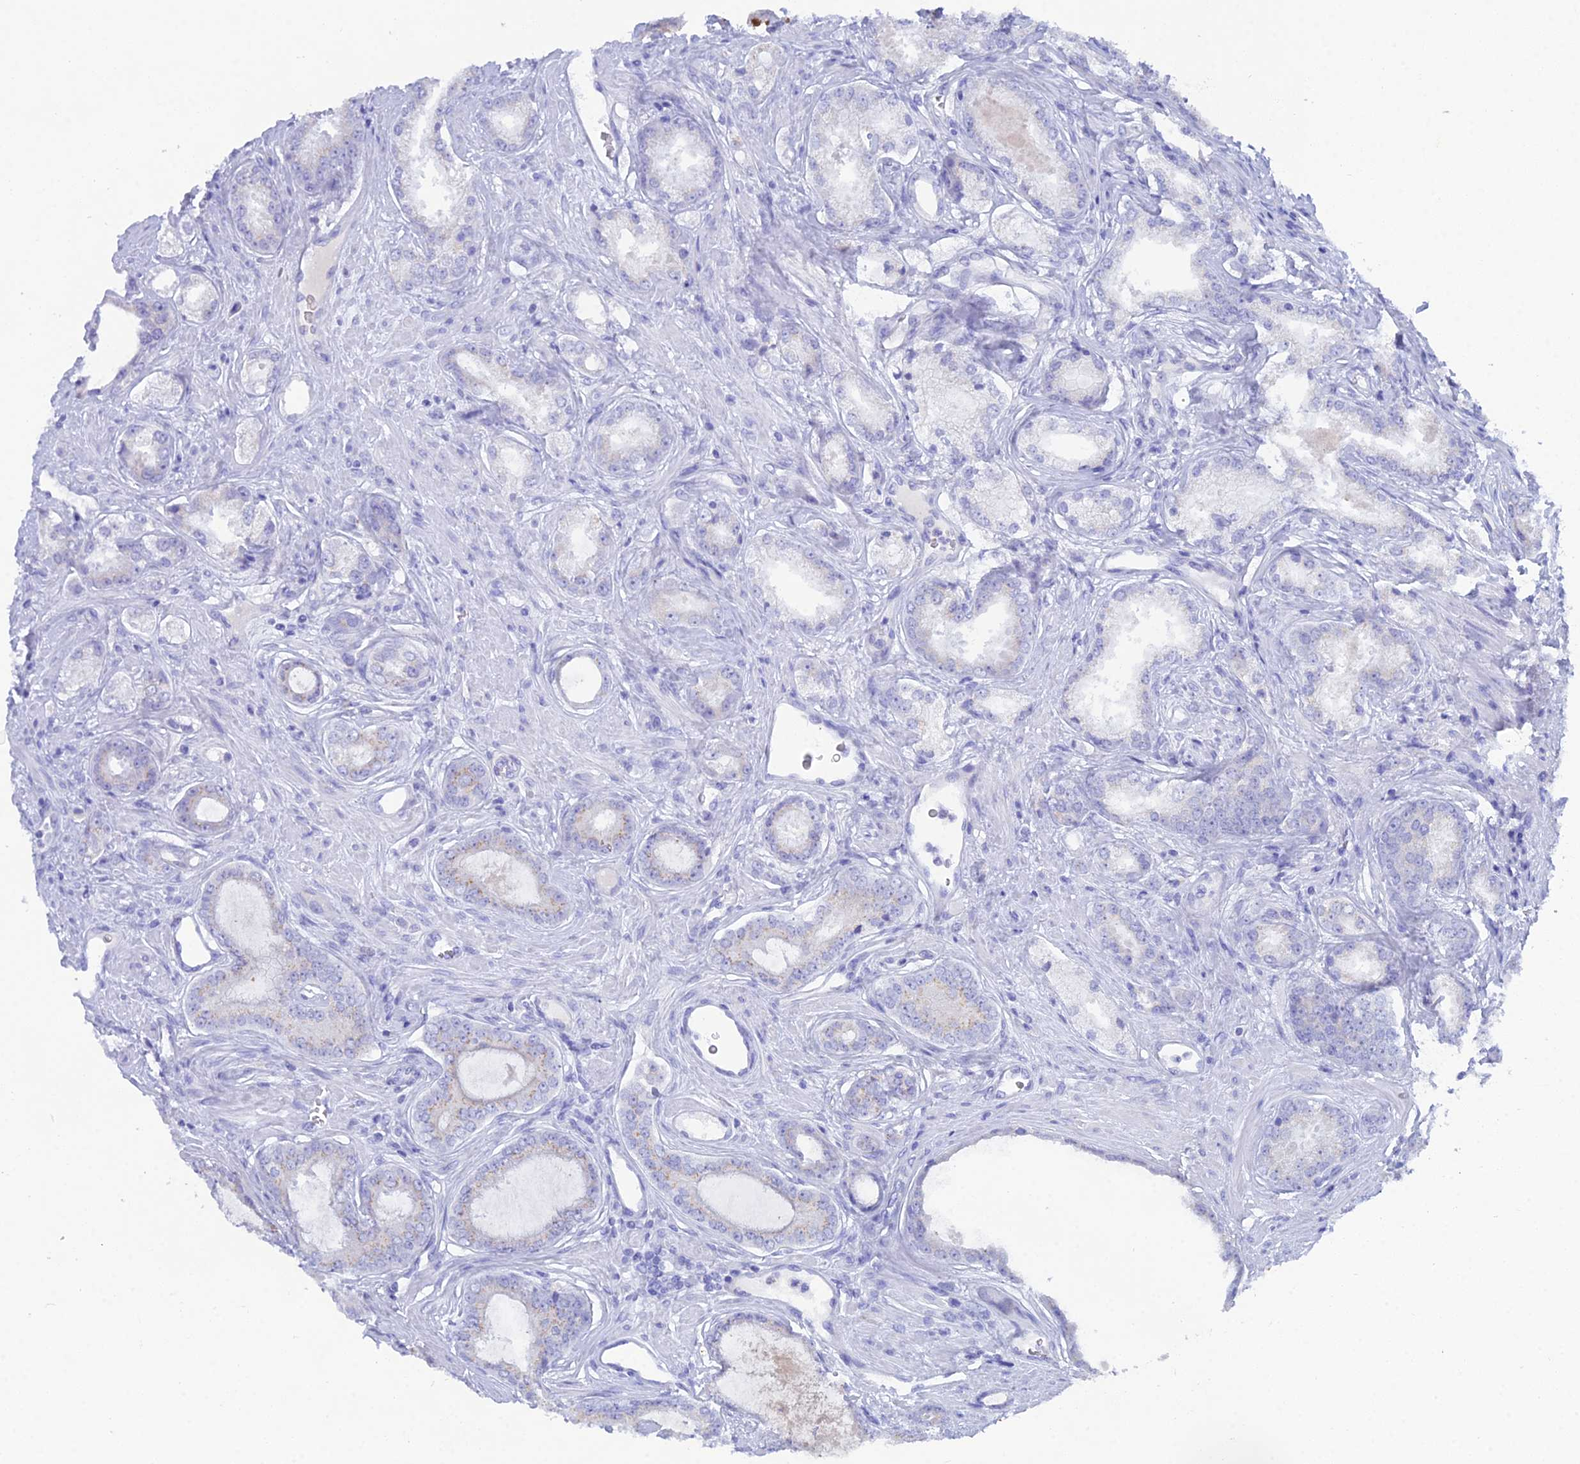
{"staining": {"intensity": "negative", "quantity": "none", "location": "none"}, "tissue": "prostate cancer", "cell_type": "Tumor cells", "image_type": "cancer", "snomed": [{"axis": "morphology", "description": "Adenocarcinoma, Low grade"}, {"axis": "topography", "description": "Prostate"}], "caption": "This is an immunohistochemistry (IHC) image of human prostate low-grade adenocarcinoma. There is no positivity in tumor cells.", "gene": "REG1A", "patient": {"sex": "male", "age": 68}}